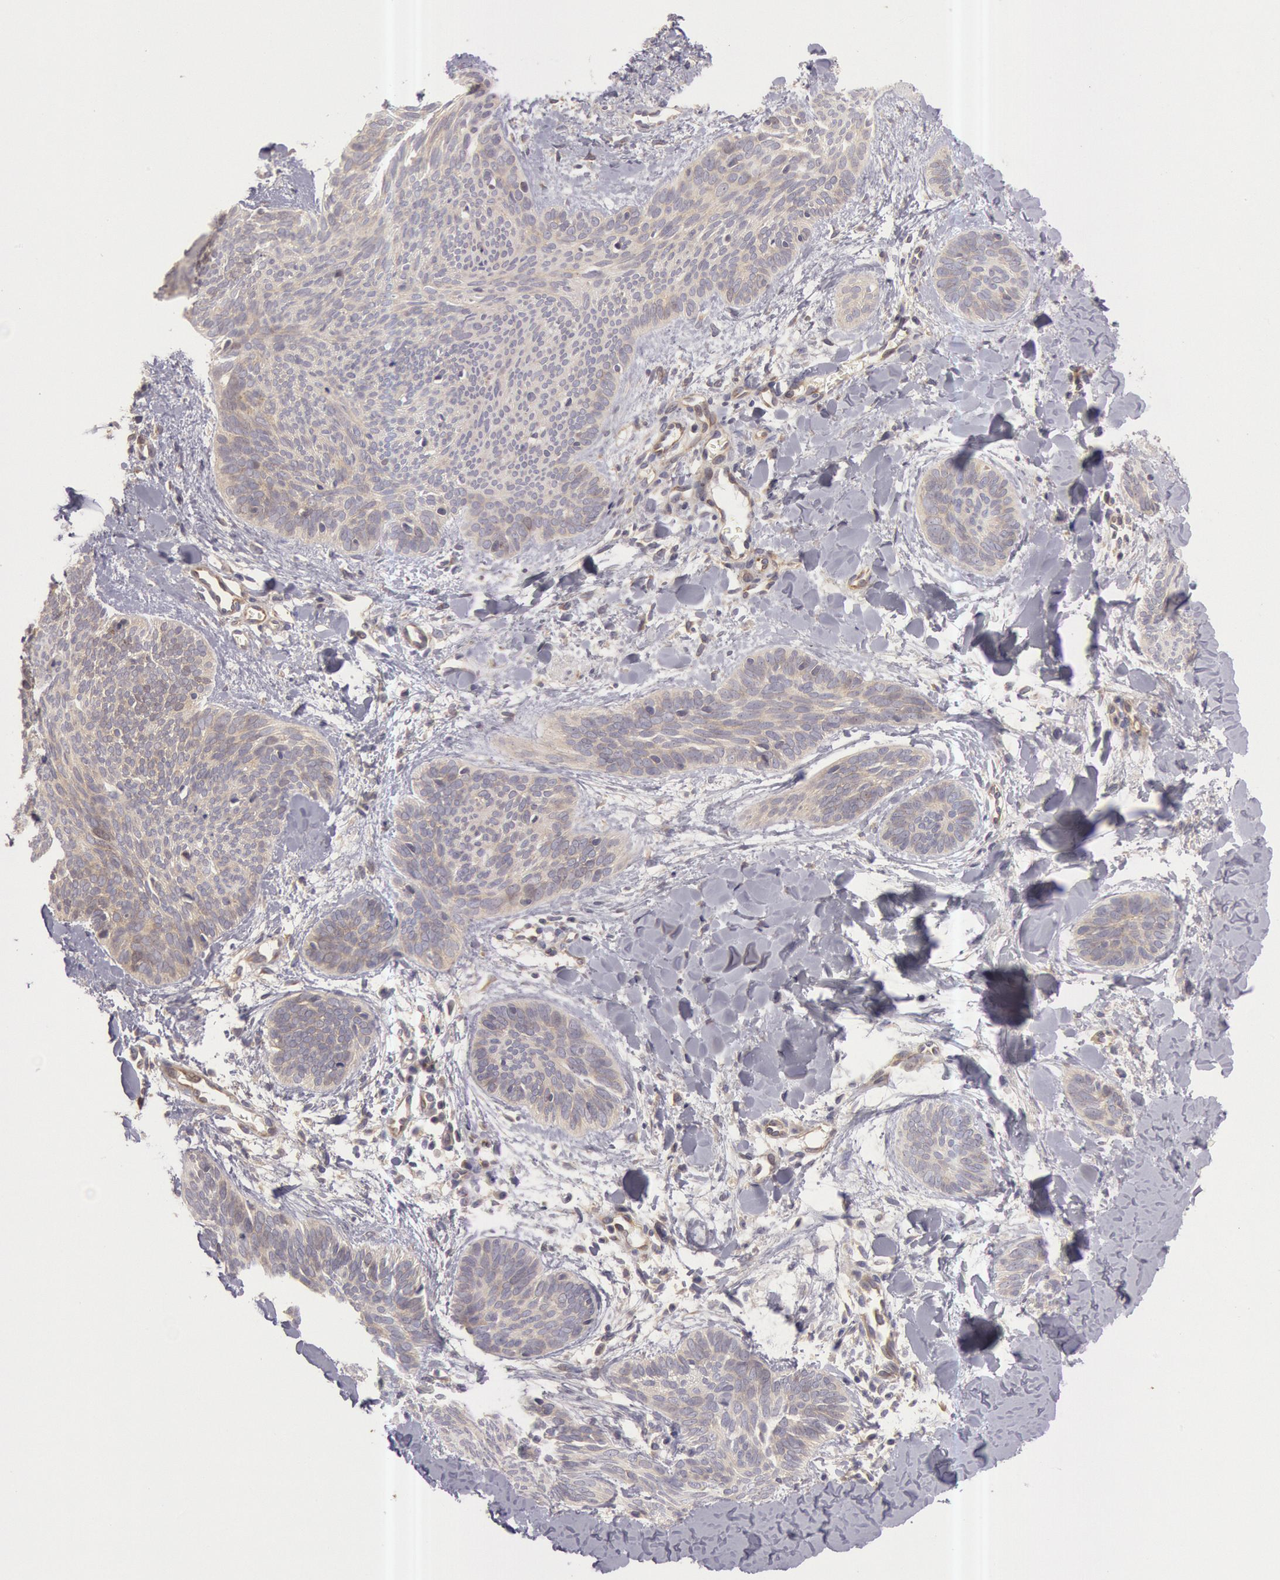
{"staining": {"intensity": "negative", "quantity": "none", "location": "none"}, "tissue": "skin cancer", "cell_type": "Tumor cells", "image_type": "cancer", "snomed": [{"axis": "morphology", "description": "Basal cell carcinoma"}, {"axis": "topography", "description": "Skin"}], "caption": "Immunohistochemical staining of skin cancer (basal cell carcinoma) reveals no significant staining in tumor cells.", "gene": "AMOTL1", "patient": {"sex": "female", "age": 81}}